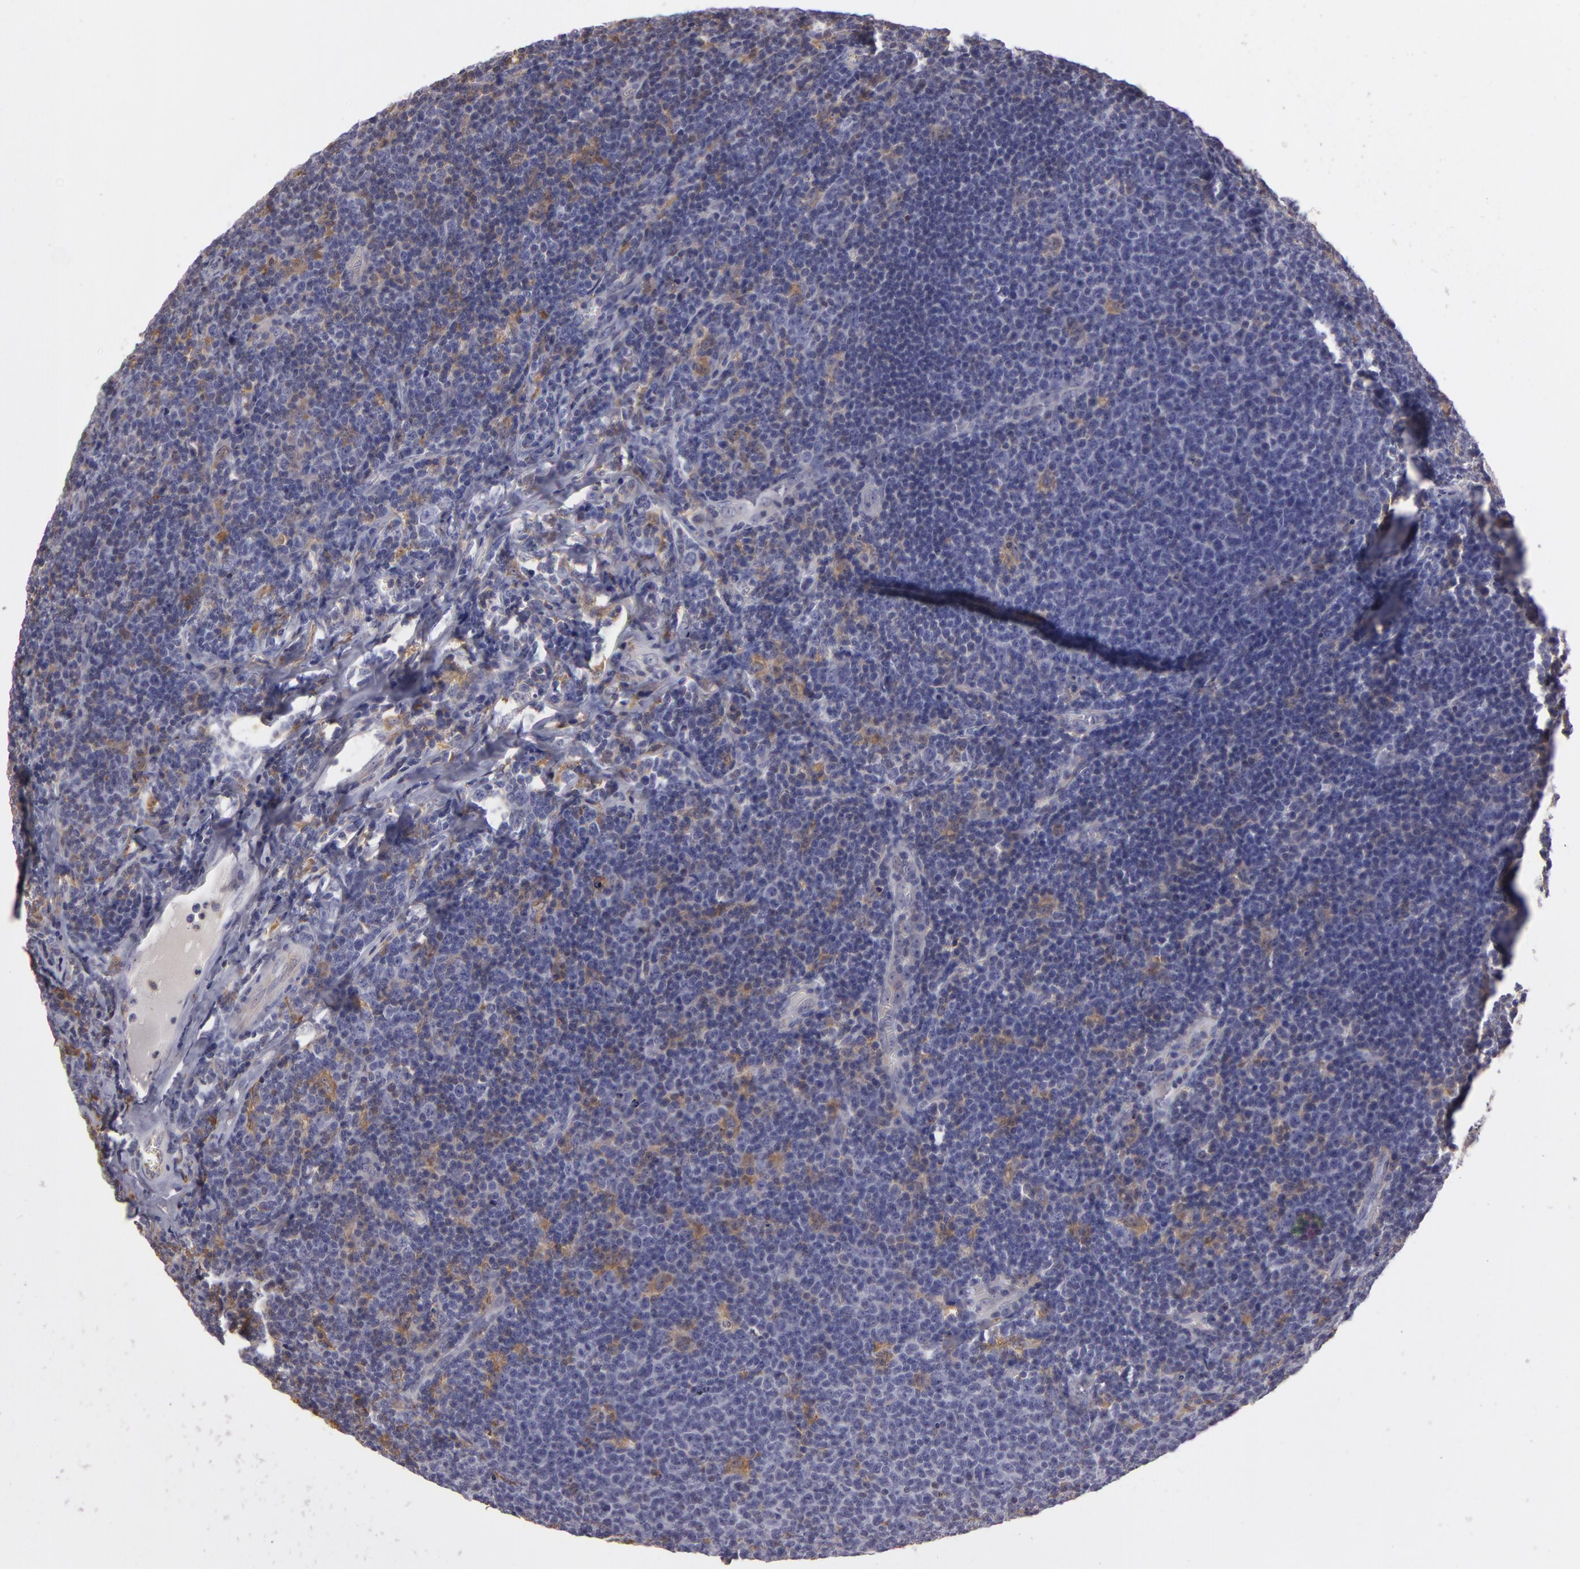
{"staining": {"intensity": "negative", "quantity": "none", "location": "none"}, "tissue": "lymphoma", "cell_type": "Tumor cells", "image_type": "cancer", "snomed": [{"axis": "morphology", "description": "Malignant lymphoma, non-Hodgkin's type, Low grade"}, {"axis": "topography", "description": "Lymph node"}], "caption": "Histopathology image shows no significant protein expression in tumor cells of lymphoma.", "gene": "GNPDA1", "patient": {"sex": "male", "age": 74}}